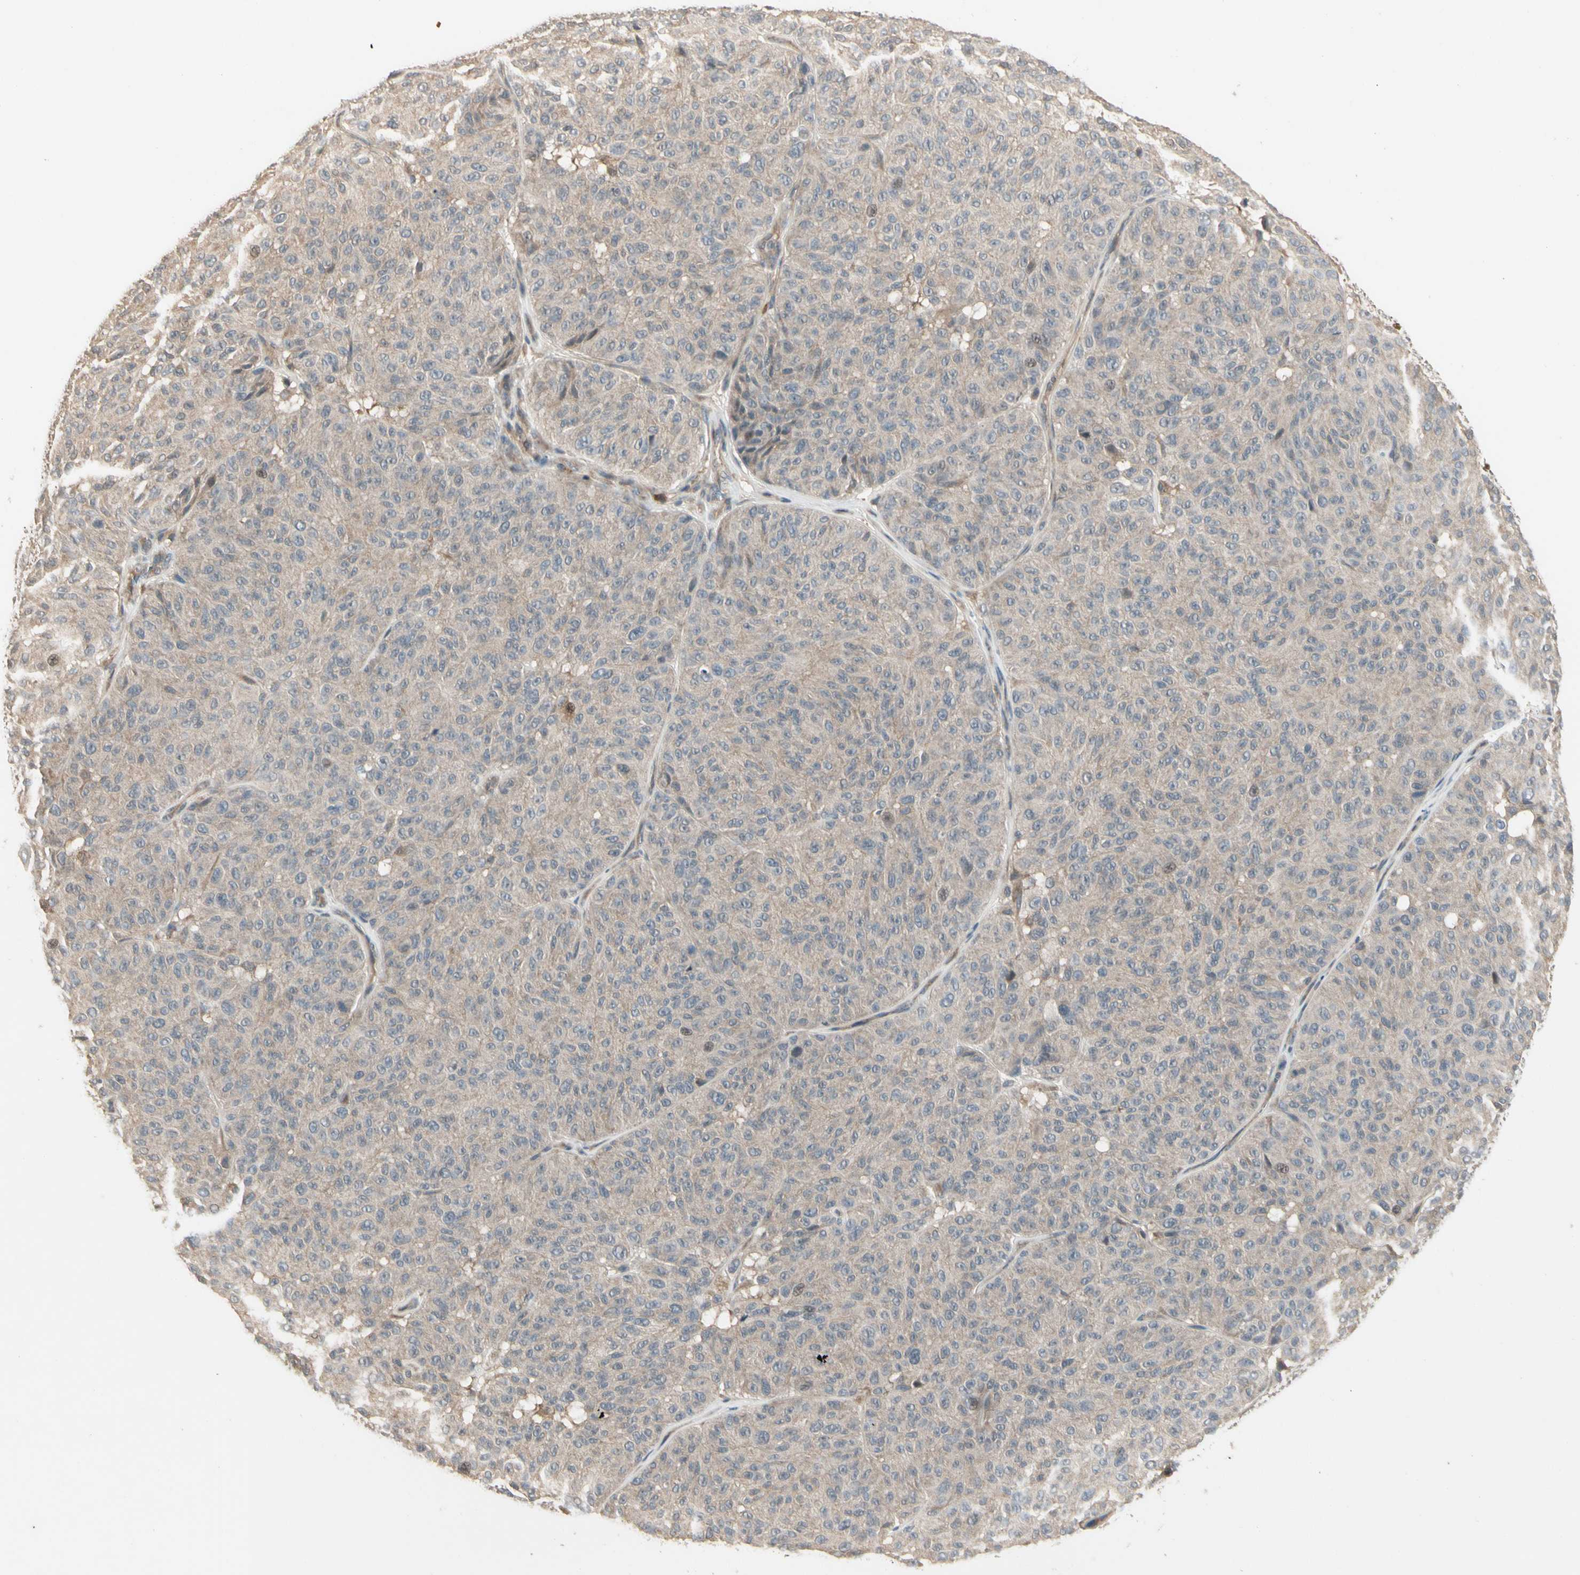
{"staining": {"intensity": "weak", "quantity": "25%-75%", "location": "cytoplasmic/membranous"}, "tissue": "melanoma", "cell_type": "Tumor cells", "image_type": "cancer", "snomed": [{"axis": "morphology", "description": "Malignant melanoma, NOS"}, {"axis": "topography", "description": "Skin"}], "caption": "Protein staining displays weak cytoplasmic/membranous positivity in about 25%-75% of tumor cells in melanoma.", "gene": "ATG4C", "patient": {"sex": "female", "age": 46}}